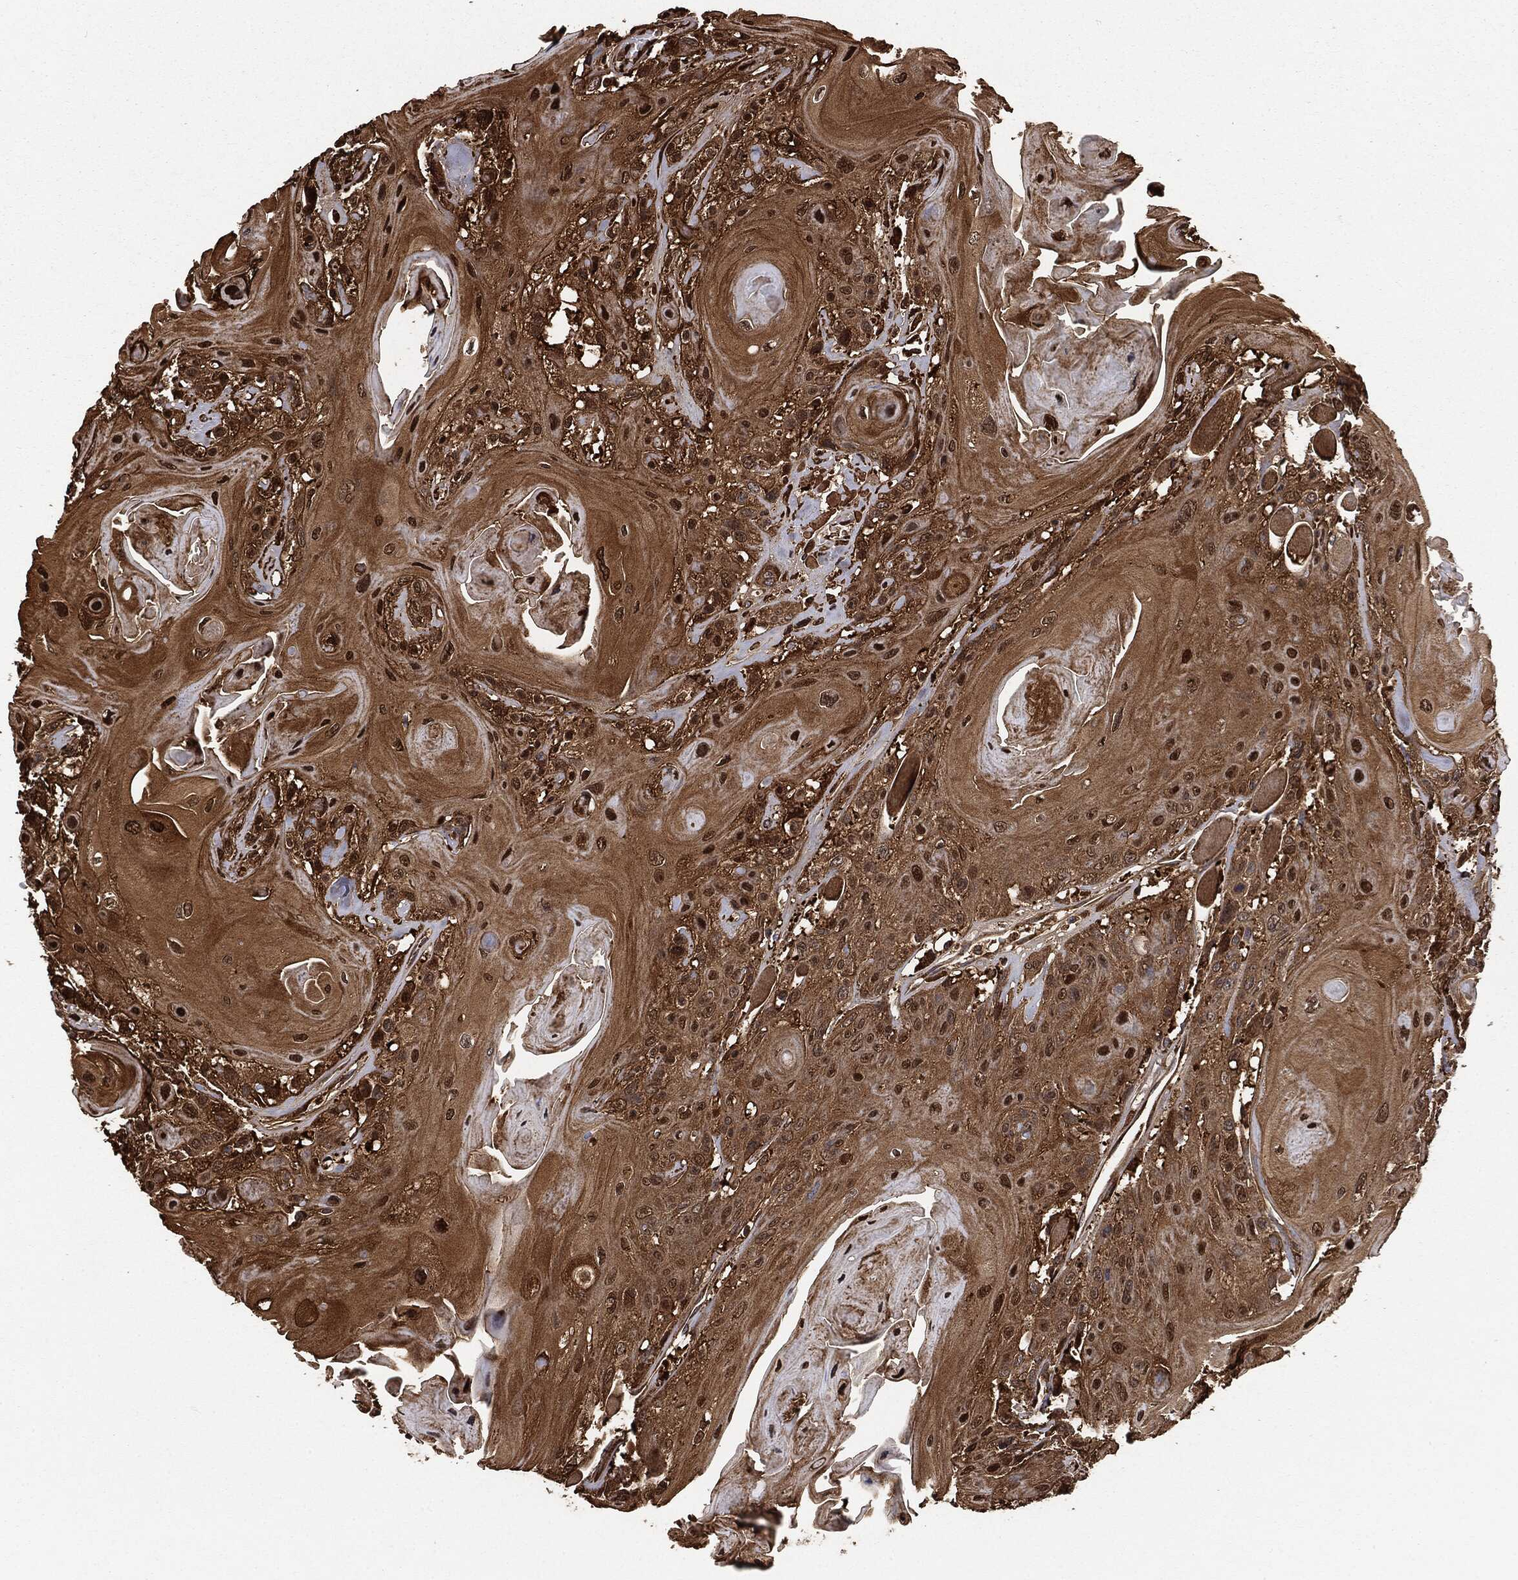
{"staining": {"intensity": "strong", "quantity": ">75%", "location": "cytoplasmic/membranous"}, "tissue": "head and neck cancer", "cell_type": "Tumor cells", "image_type": "cancer", "snomed": [{"axis": "morphology", "description": "Squamous cell carcinoma, NOS"}, {"axis": "topography", "description": "Head-Neck"}], "caption": "Human head and neck squamous cell carcinoma stained with a protein marker demonstrates strong staining in tumor cells.", "gene": "CYLD", "patient": {"sex": "female", "age": 59}}